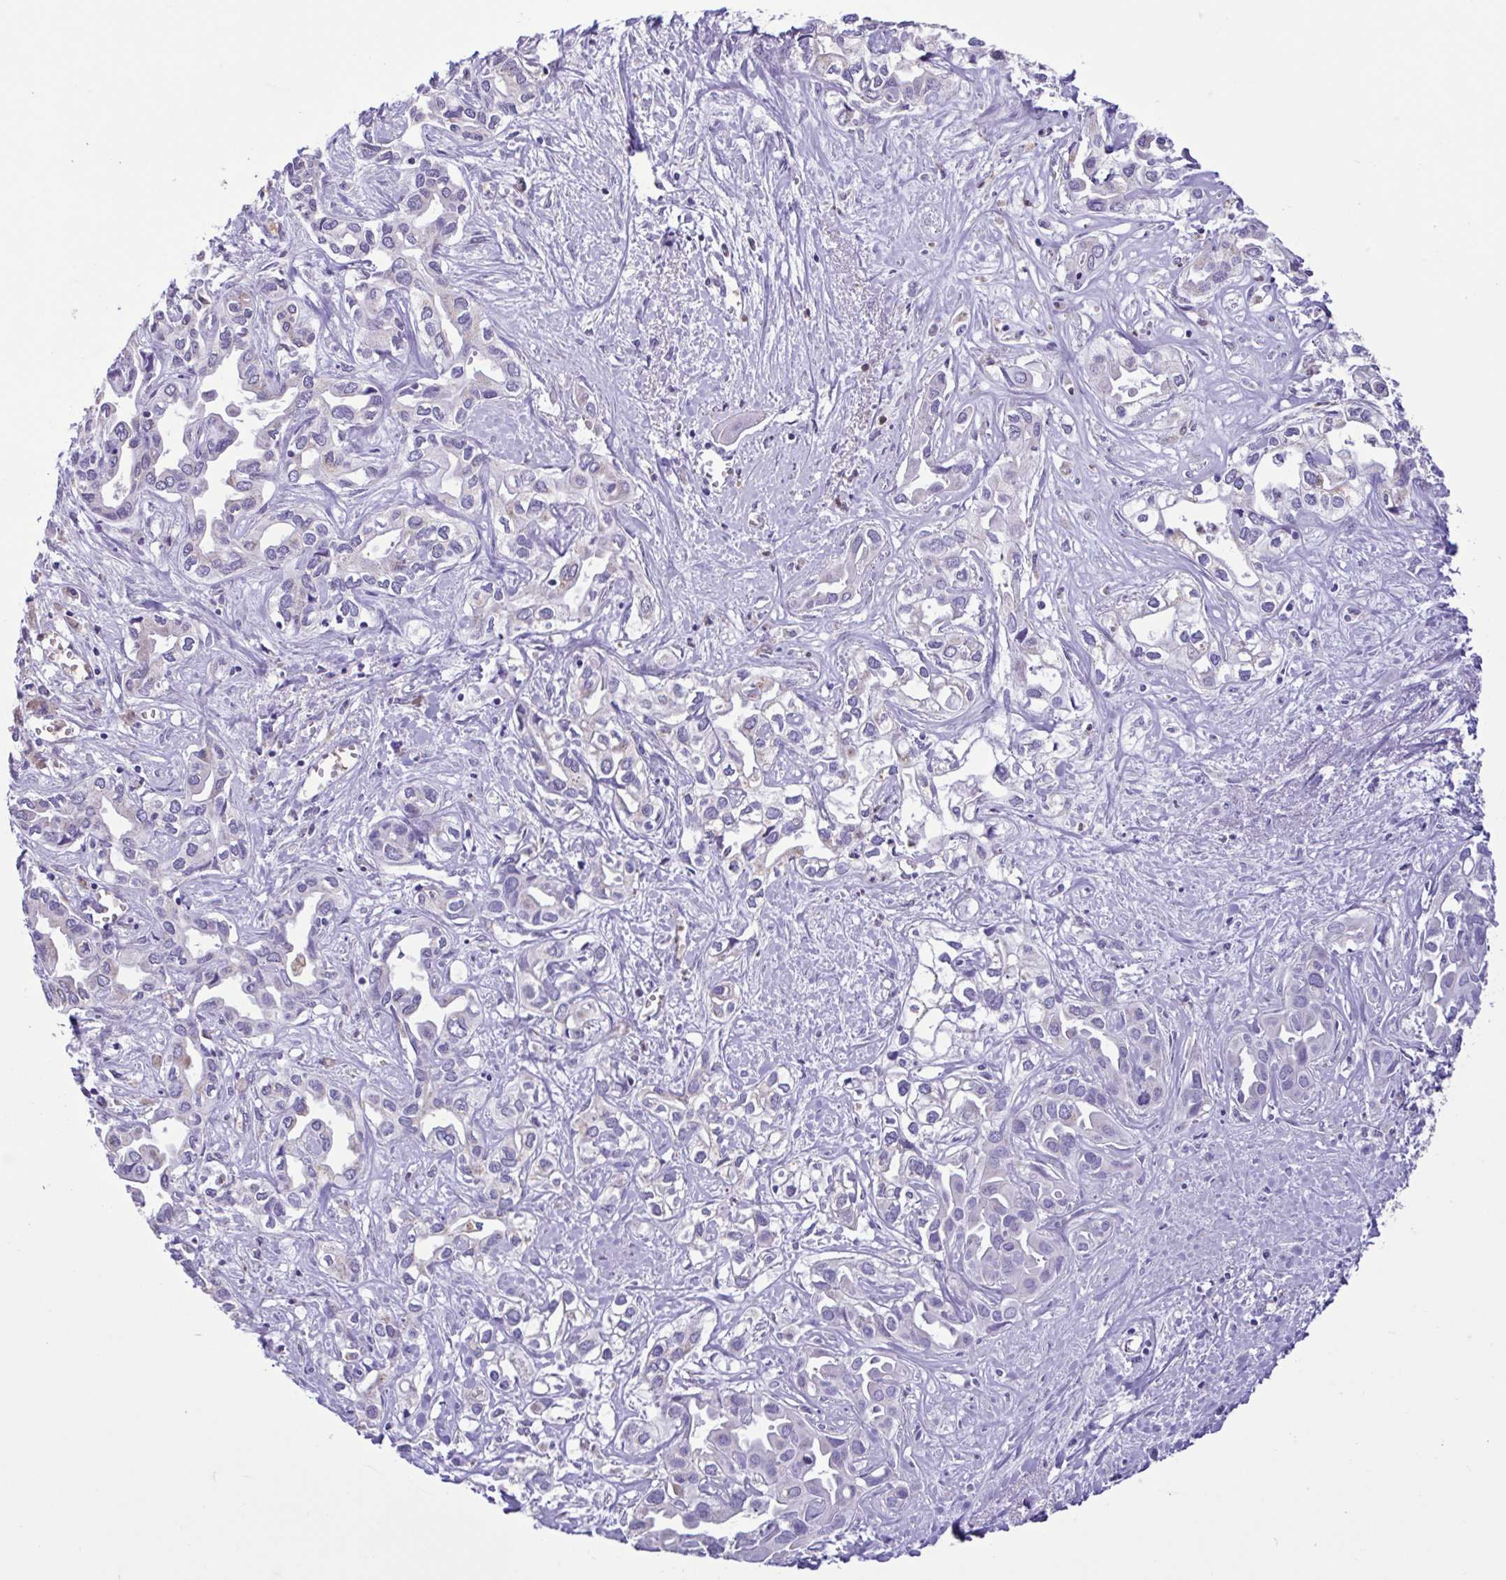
{"staining": {"intensity": "negative", "quantity": "none", "location": "none"}, "tissue": "liver cancer", "cell_type": "Tumor cells", "image_type": "cancer", "snomed": [{"axis": "morphology", "description": "Cholangiocarcinoma"}, {"axis": "topography", "description": "Liver"}], "caption": "This is an immunohistochemistry micrograph of human liver cholangiocarcinoma. There is no staining in tumor cells.", "gene": "CBY2", "patient": {"sex": "female", "age": 64}}